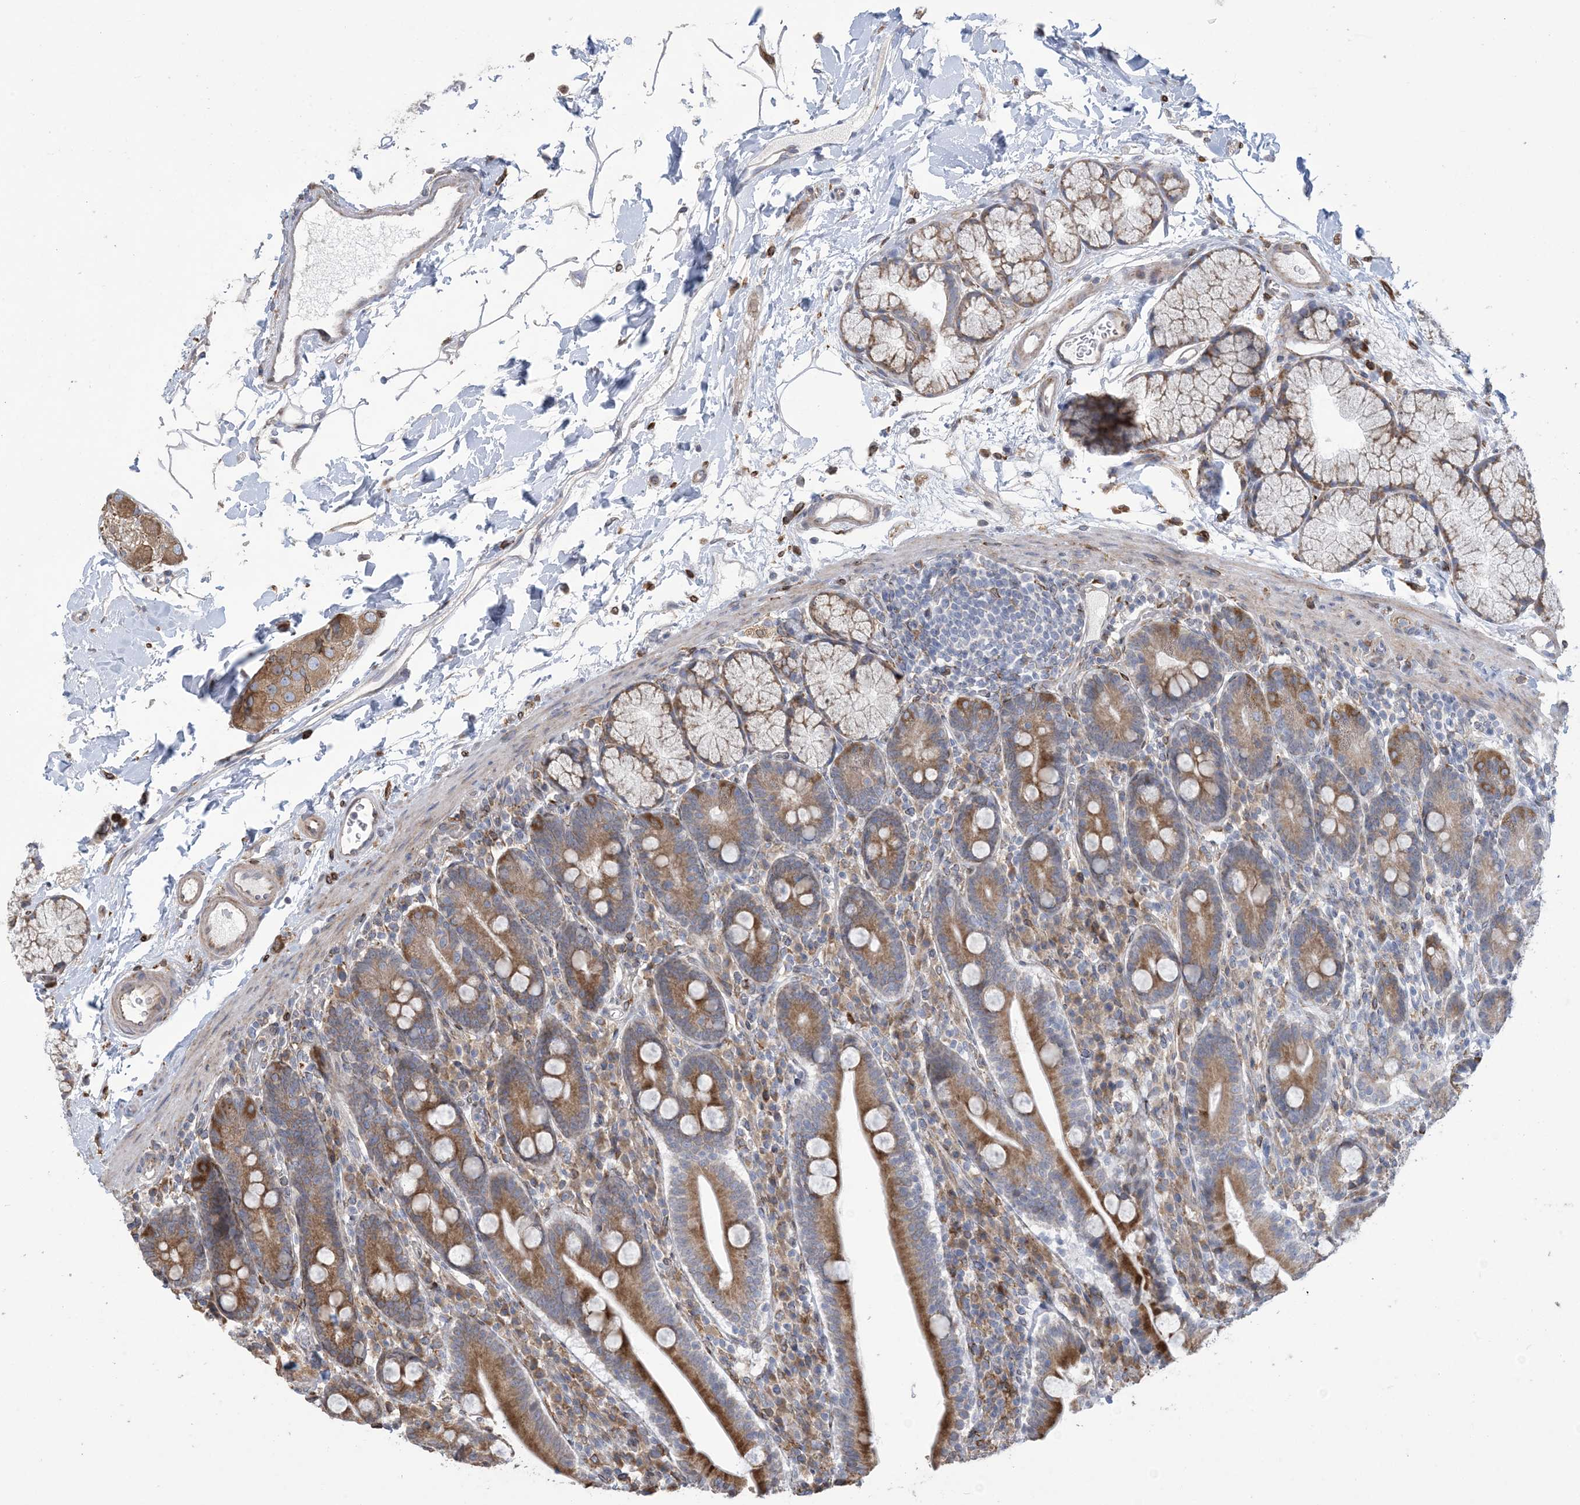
{"staining": {"intensity": "moderate", "quantity": ">75%", "location": "cytoplasmic/membranous"}, "tissue": "duodenum", "cell_type": "Glandular cells", "image_type": "normal", "snomed": [{"axis": "morphology", "description": "Normal tissue, NOS"}, {"axis": "topography", "description": "Duodenum"}], "caption": "The immunohistochemical stain shows moderate cytoplasmic/membranous expression in glandular cells of normal duodenum. Using DAB (brown) and hematoxylin (blue) stains, captured at high magnification using brightfield microscopy.", "gene": "SHANK1", "patient": {"sex": "male", "age": 35}}